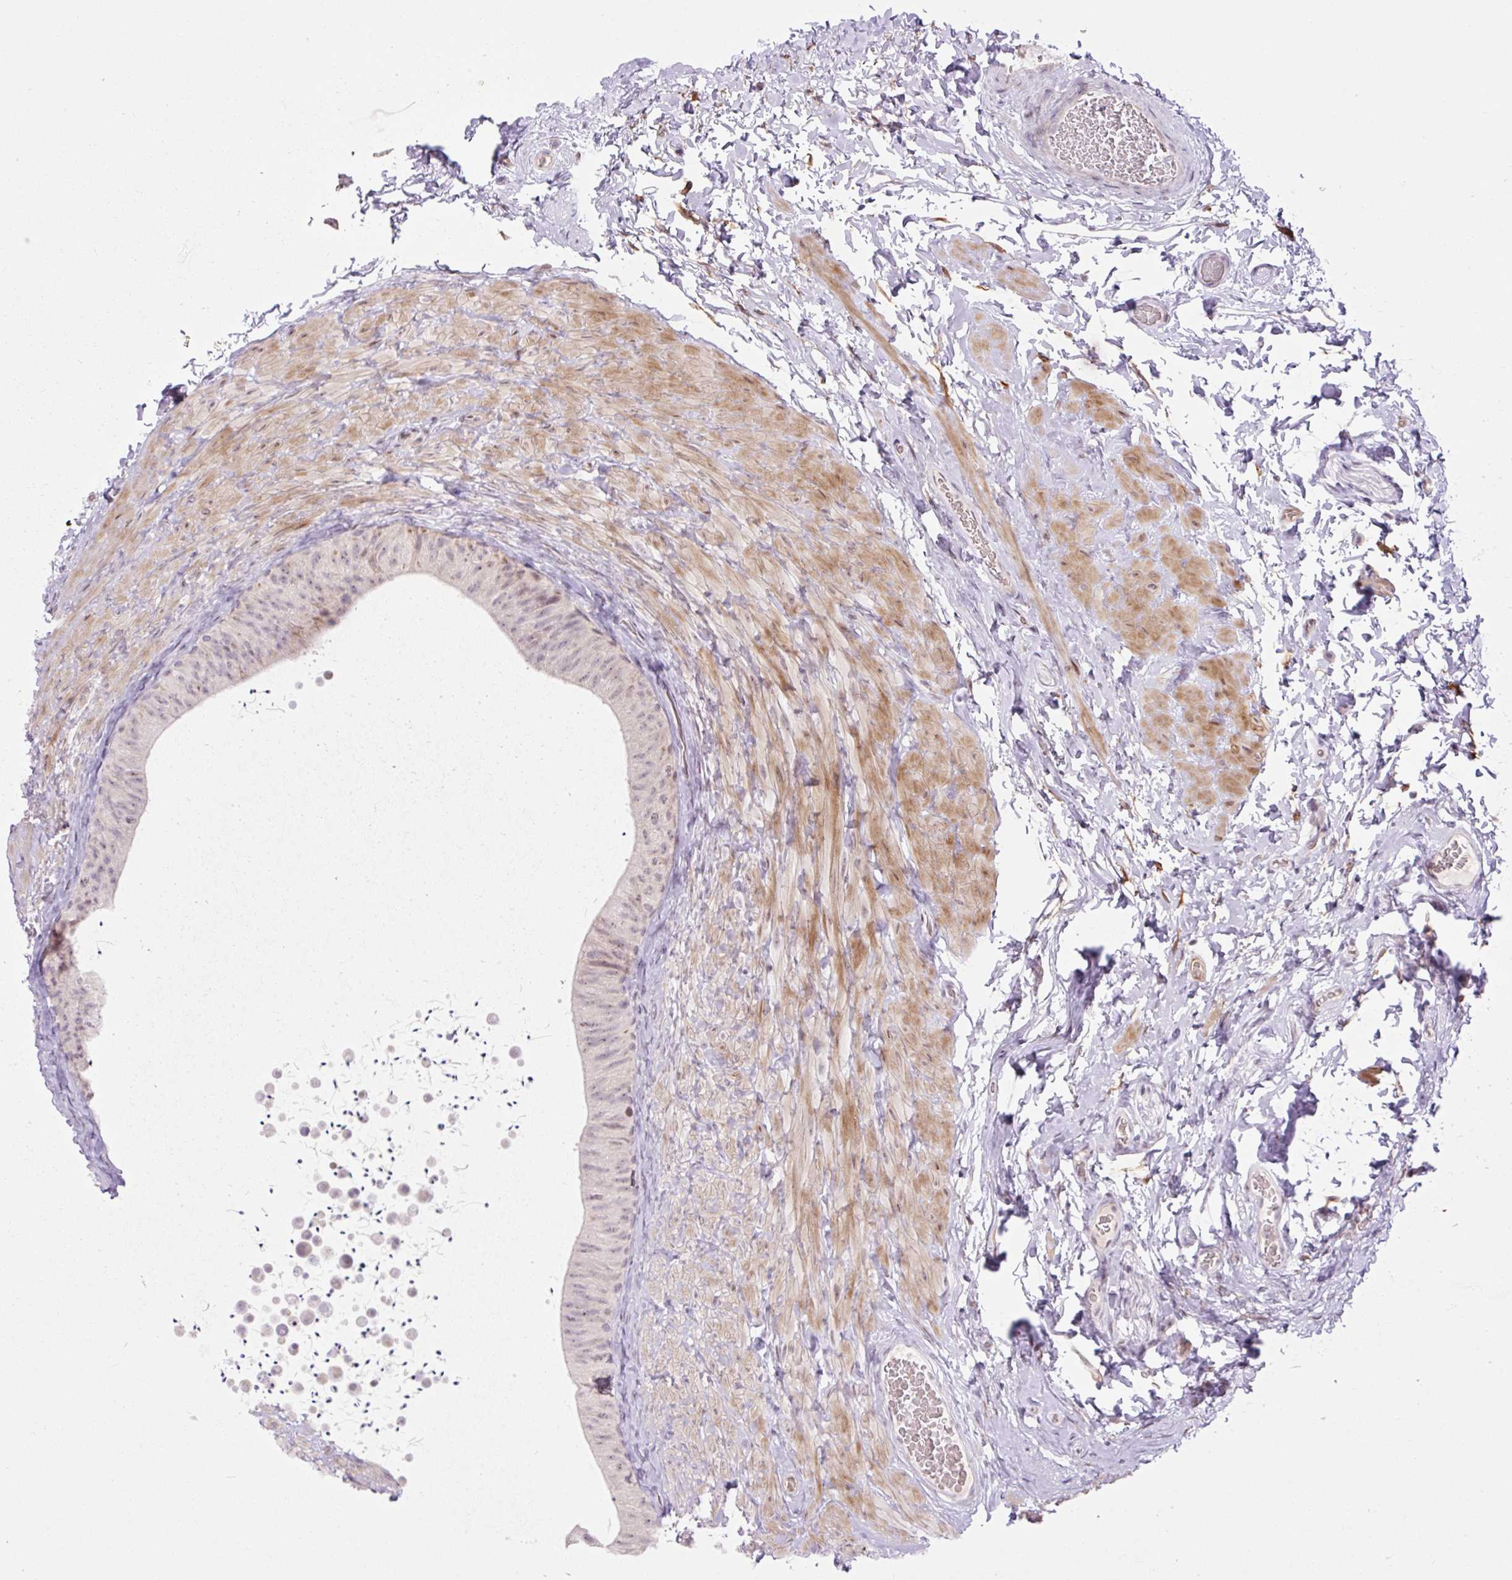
{"staining": {"intensity": "weak", "quantity": "<25%", "location": "nuclear"}, "tissue": "epididymis", "cell_type": "Glandular cells", "image_type": "normal", "snomed": [{"axis": "morphology", "description": "Normal tissue, NOS"}, {"axis": "topography", "description": "Epididymis, spermatic cord, NOS"}, {"axis": "topography", "description": "Epididymis"}], "caption": "Immunohistochemistry (IHC) photomicrograph of normal epididymis stained for a protein (brown), which exhibits no positivity in glandular cells. (Stains: DAB immunohistochemistry (IHC) with hematoxylin counter stain, Microscopy: brightfield microscopy at high magnification).", "gene": "ENSG00000268750", "patient": {"sex": "male", "age": 31}}